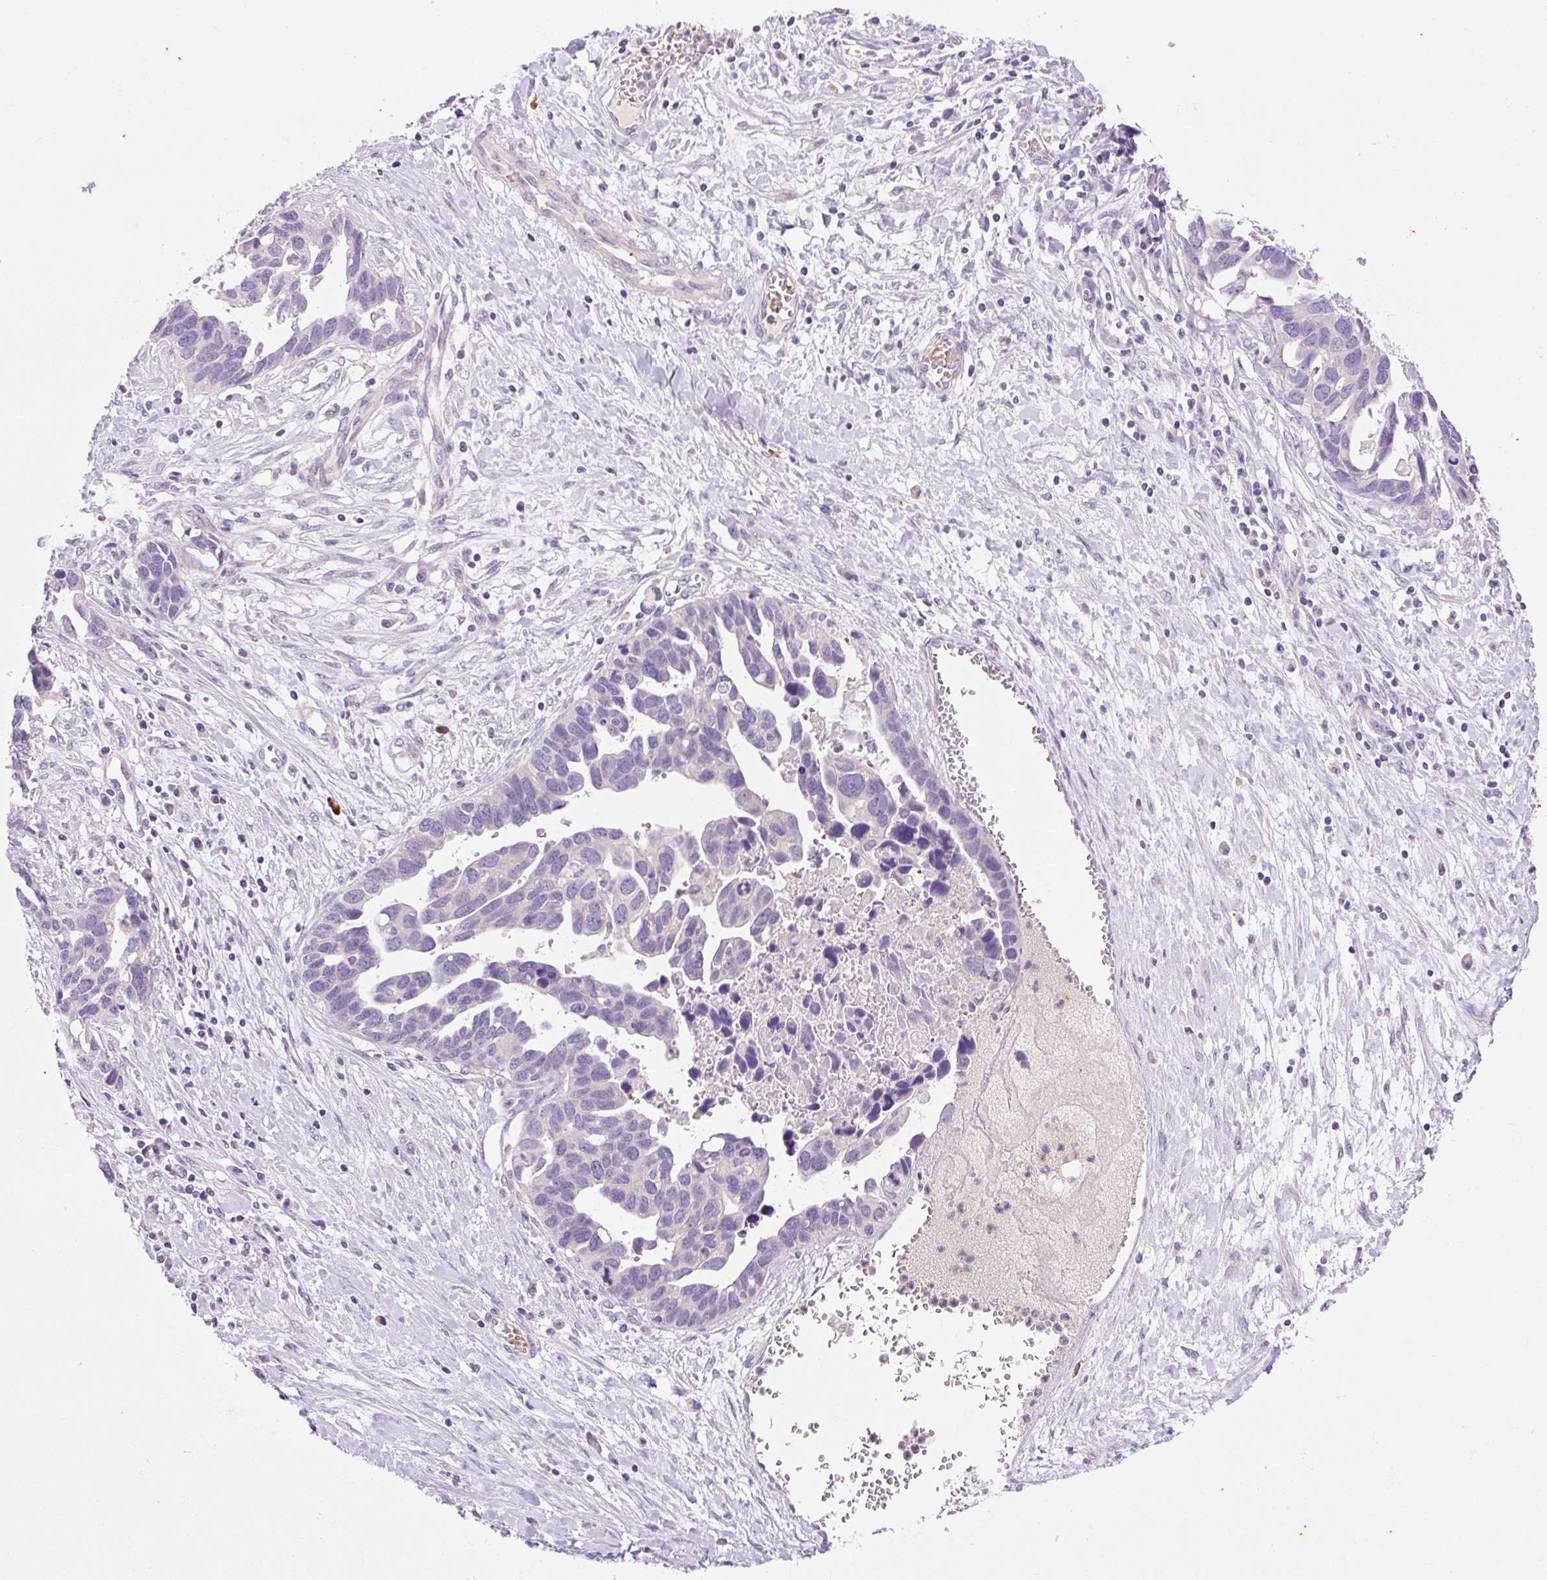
{"staining": {"intensity": "negative", "quantity": "none", "location": "none"}, "tissue": "ovarian cancer", "cell_type": "Tumor cells", "image_type": "cancer", "snomed": [{"axis": "morphology", "description": "Cystadenocarcinoma, serous, NOS"}, {"axis": "topography", "description": "Ovary"}], "caption": "The histopathology image reveals no staining of tumor cells in ovarian cancer (serous cystadenocarcinoma).", "gene": "LHFPL5", "patient": {"sex": "female", "age": 54}}